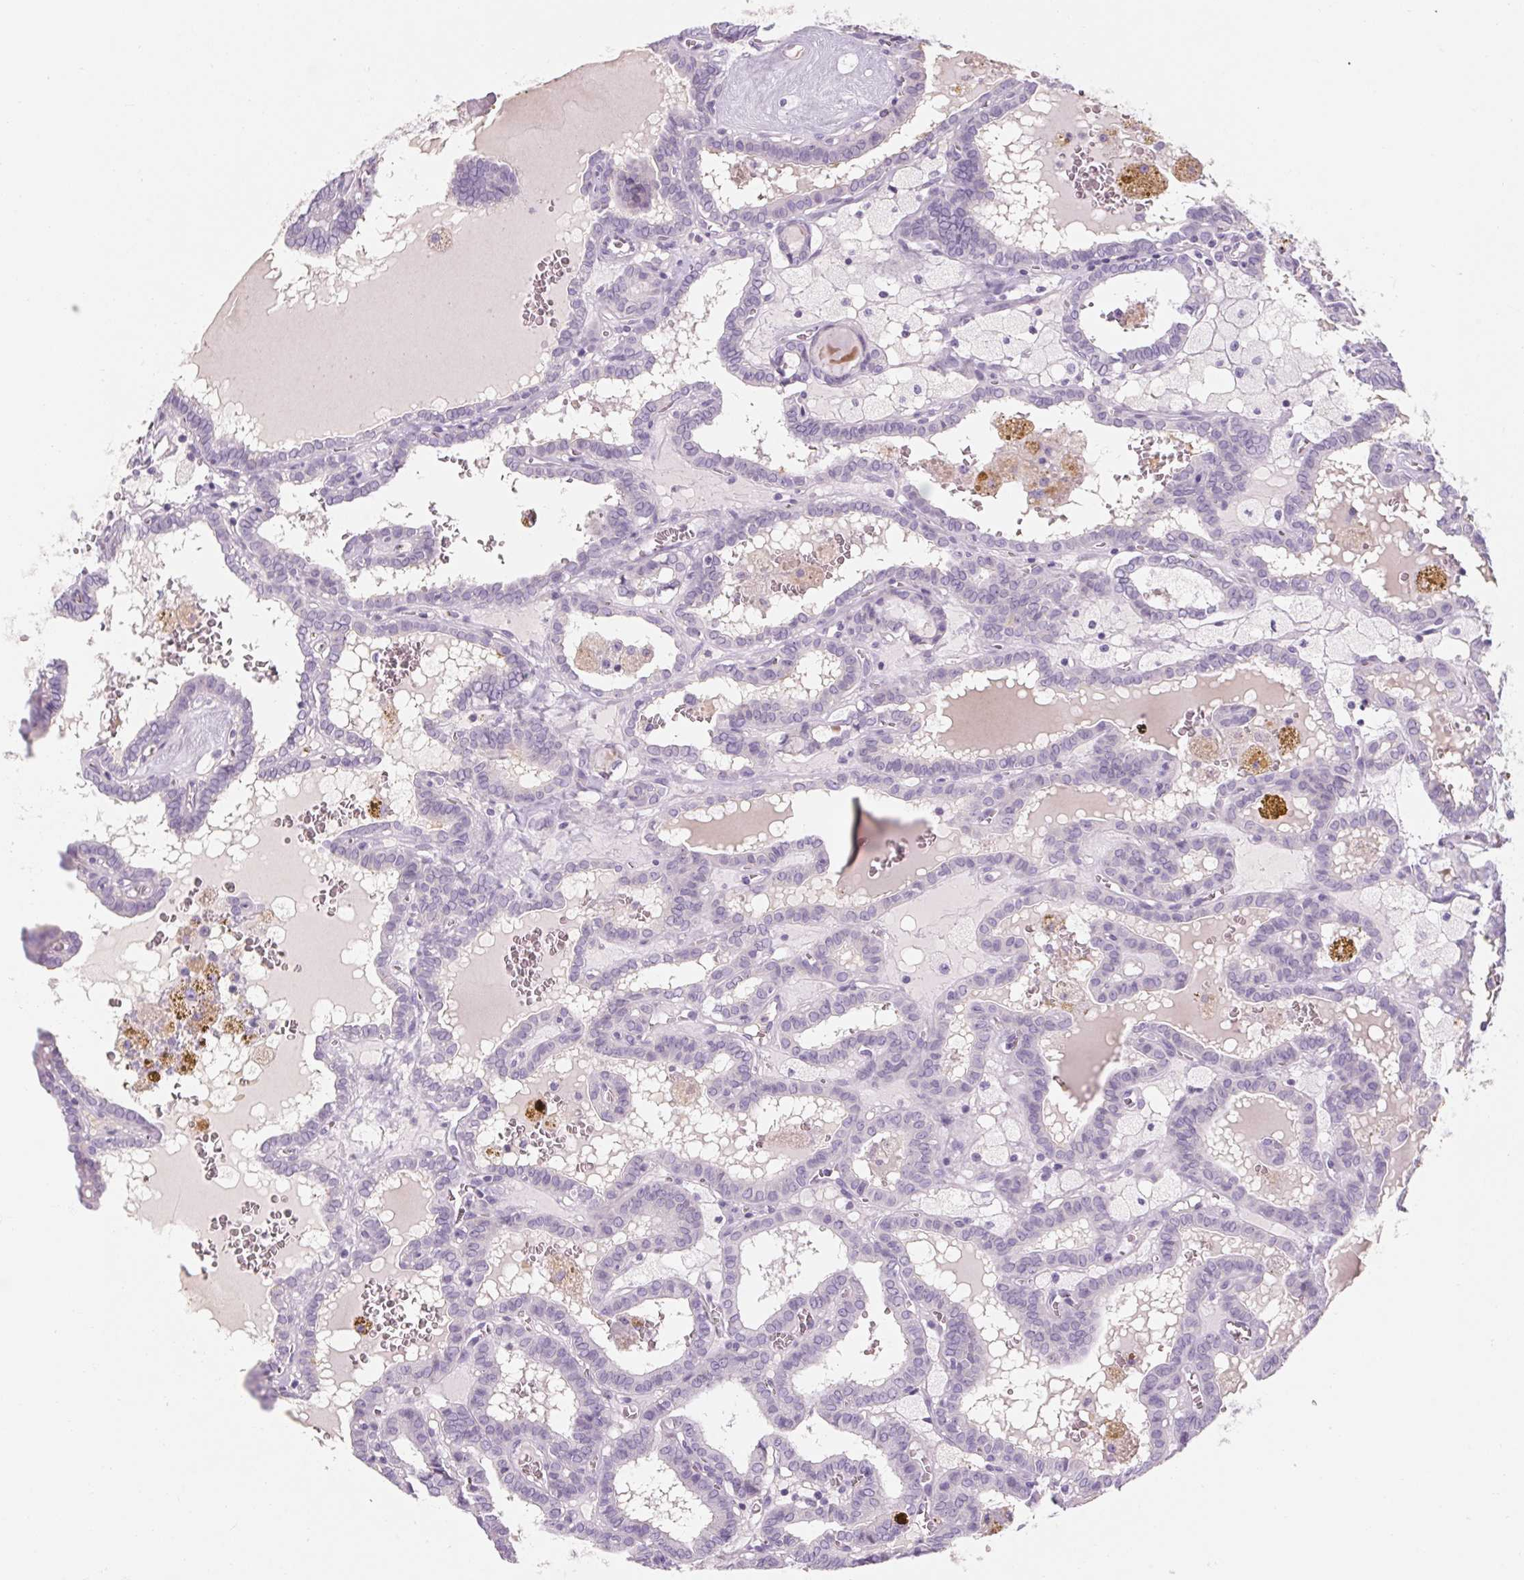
{"staining": {"intensity": "negative", "quantity": "none", "location": "none"}, "tissue": "thyroid cancer", "cell_type": "Tumor cells", "image_type": "cancer", "snomed": [{"axis": "morphology", "description": "Papillary adenocarcinoma, NOS"}, {"axis": "topography", "description": "Thyroid gland"}], "caption": "A micrograph of thyroid cancer (papillary adenocarcinoma) stained for a protein demonstrates no brown staining in tumor cells.", "gene": "RPTN", "patient": {"sex": "female", "age": 39}}